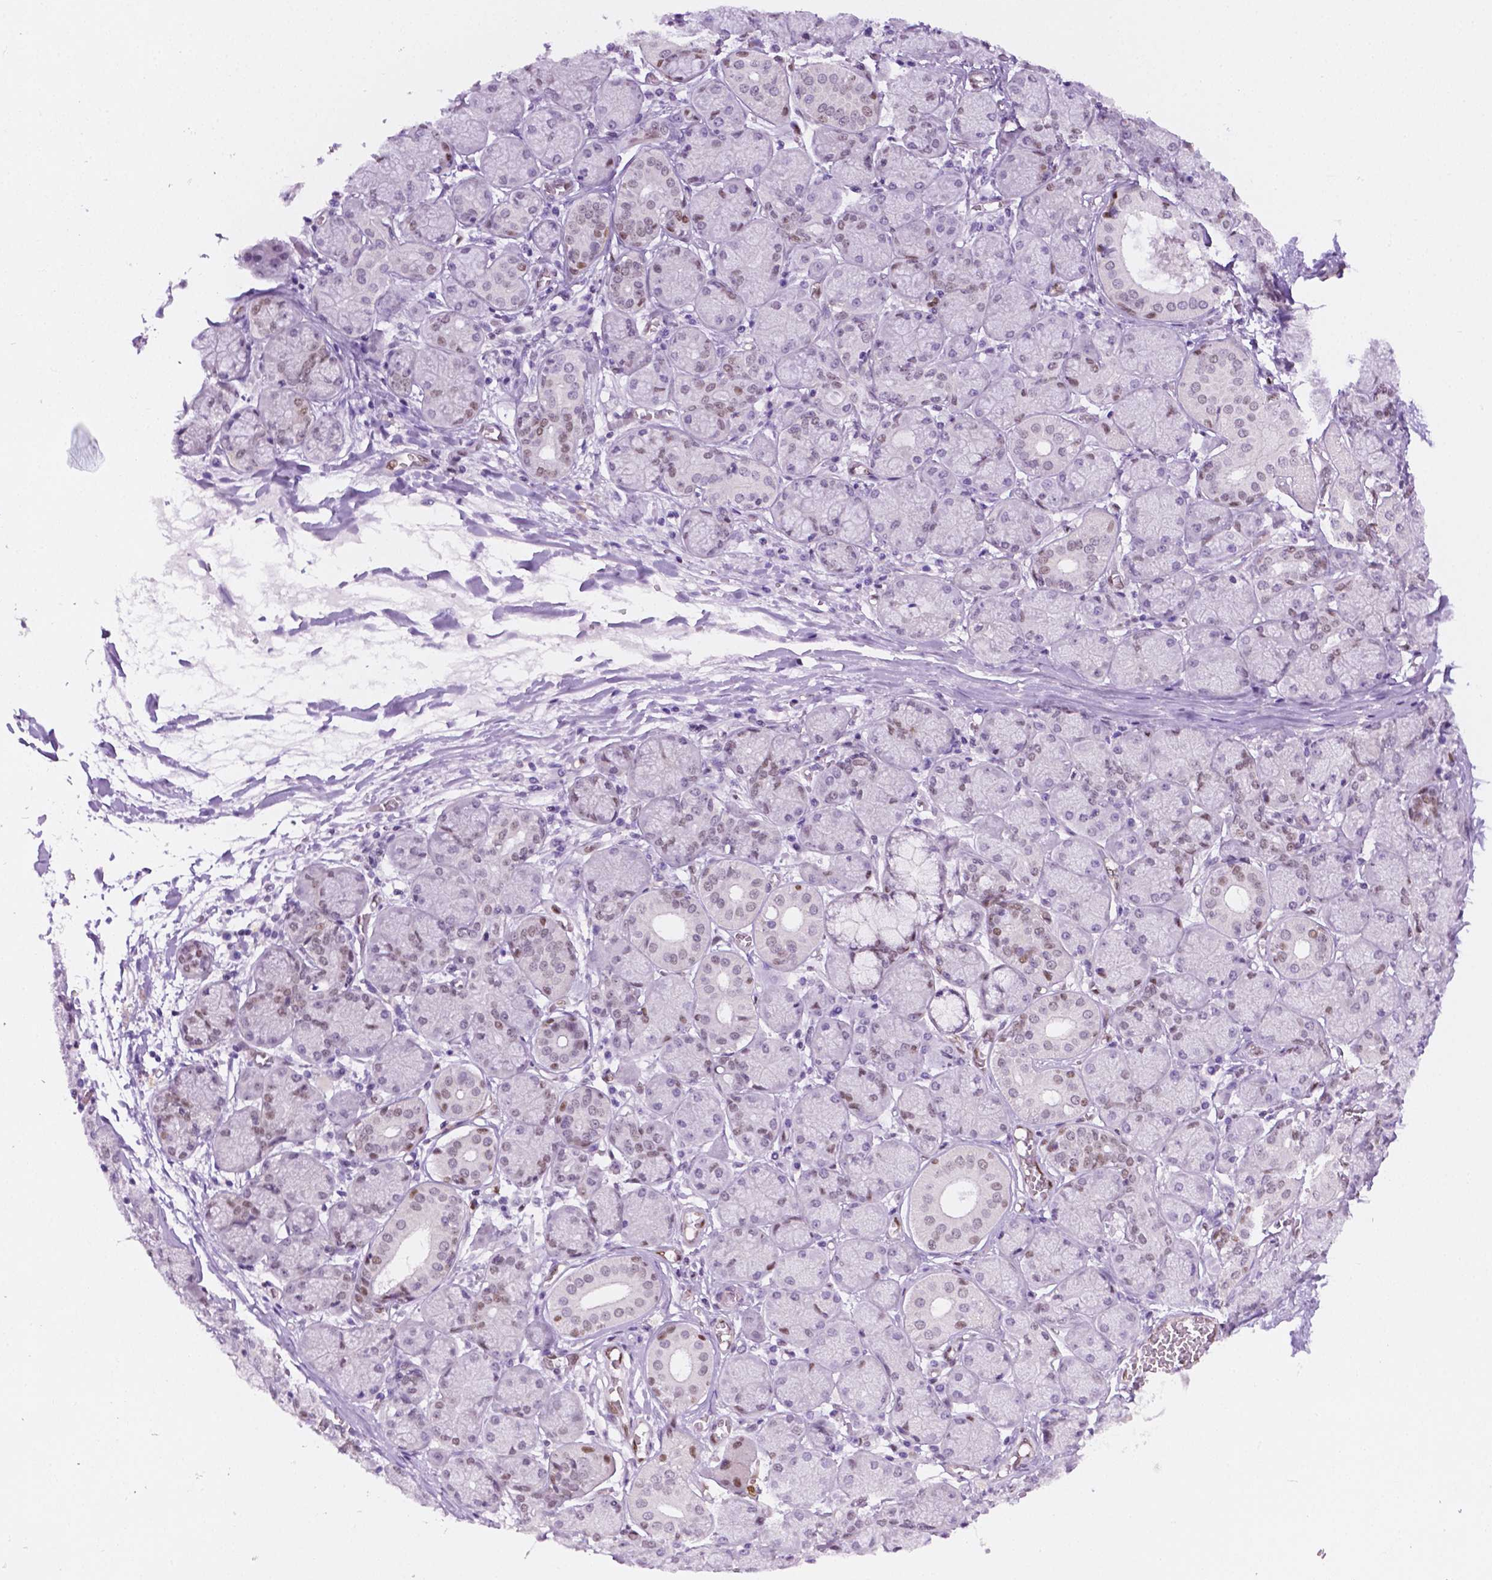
{"staining": {"intensity": "weak", "quantity": "25%-75%", "location": "nuclear"}, "tissue": "salivary gland", "cell_type": "Glandular cells", "image_type": "normal", "snomed": [{"axis": "morphology", "description": "Normal tissue, NOS"}, {"axis": "topography", "description": "Salivary gland"}, {"axis": "topography", "description": "Peripheral nerve tissue"}], "caption": "A low amount of weak nuclear expression is present in approximately 25%-75% of glandular cells in unremarkable salivary gland.", "gene": "ERF", "patient": {"sex": "female", "age": 24}}